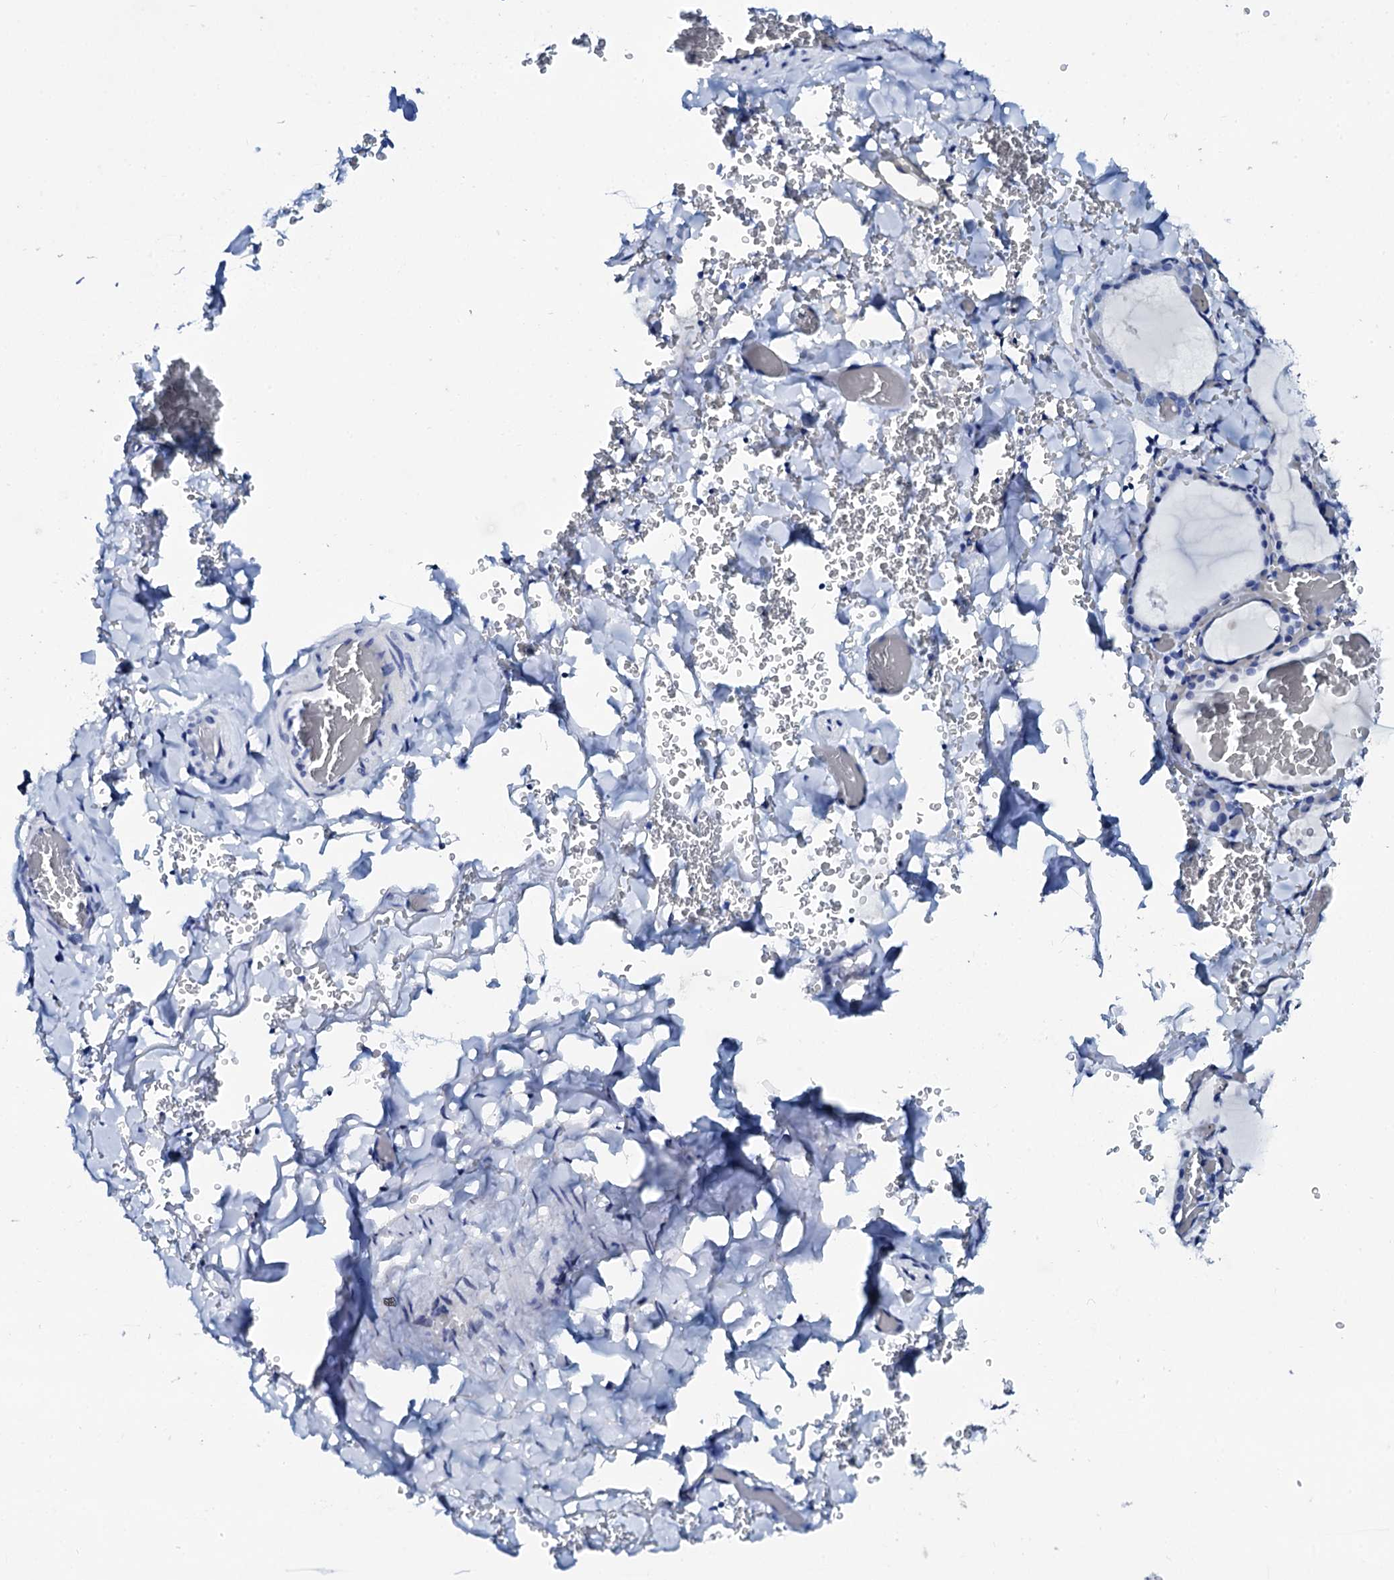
{"staining": {"intensity": "negative", "quantity": "none", "location": "none"}, "tissue": "thyroid gland", "cell_type": "Glandular cells", "image_type": "normal", "snomed": [{"axis": "morphology", "description": "Normal tissue, NOS"}, {"axis": "topography", "description": "Thyroid gland"}], "caption": "The histopathology image exhibits no significant staining in glandular cells of thyroid gland.", "gene": "SPATA19", "patient": {"sex": "female", "age": 39}}